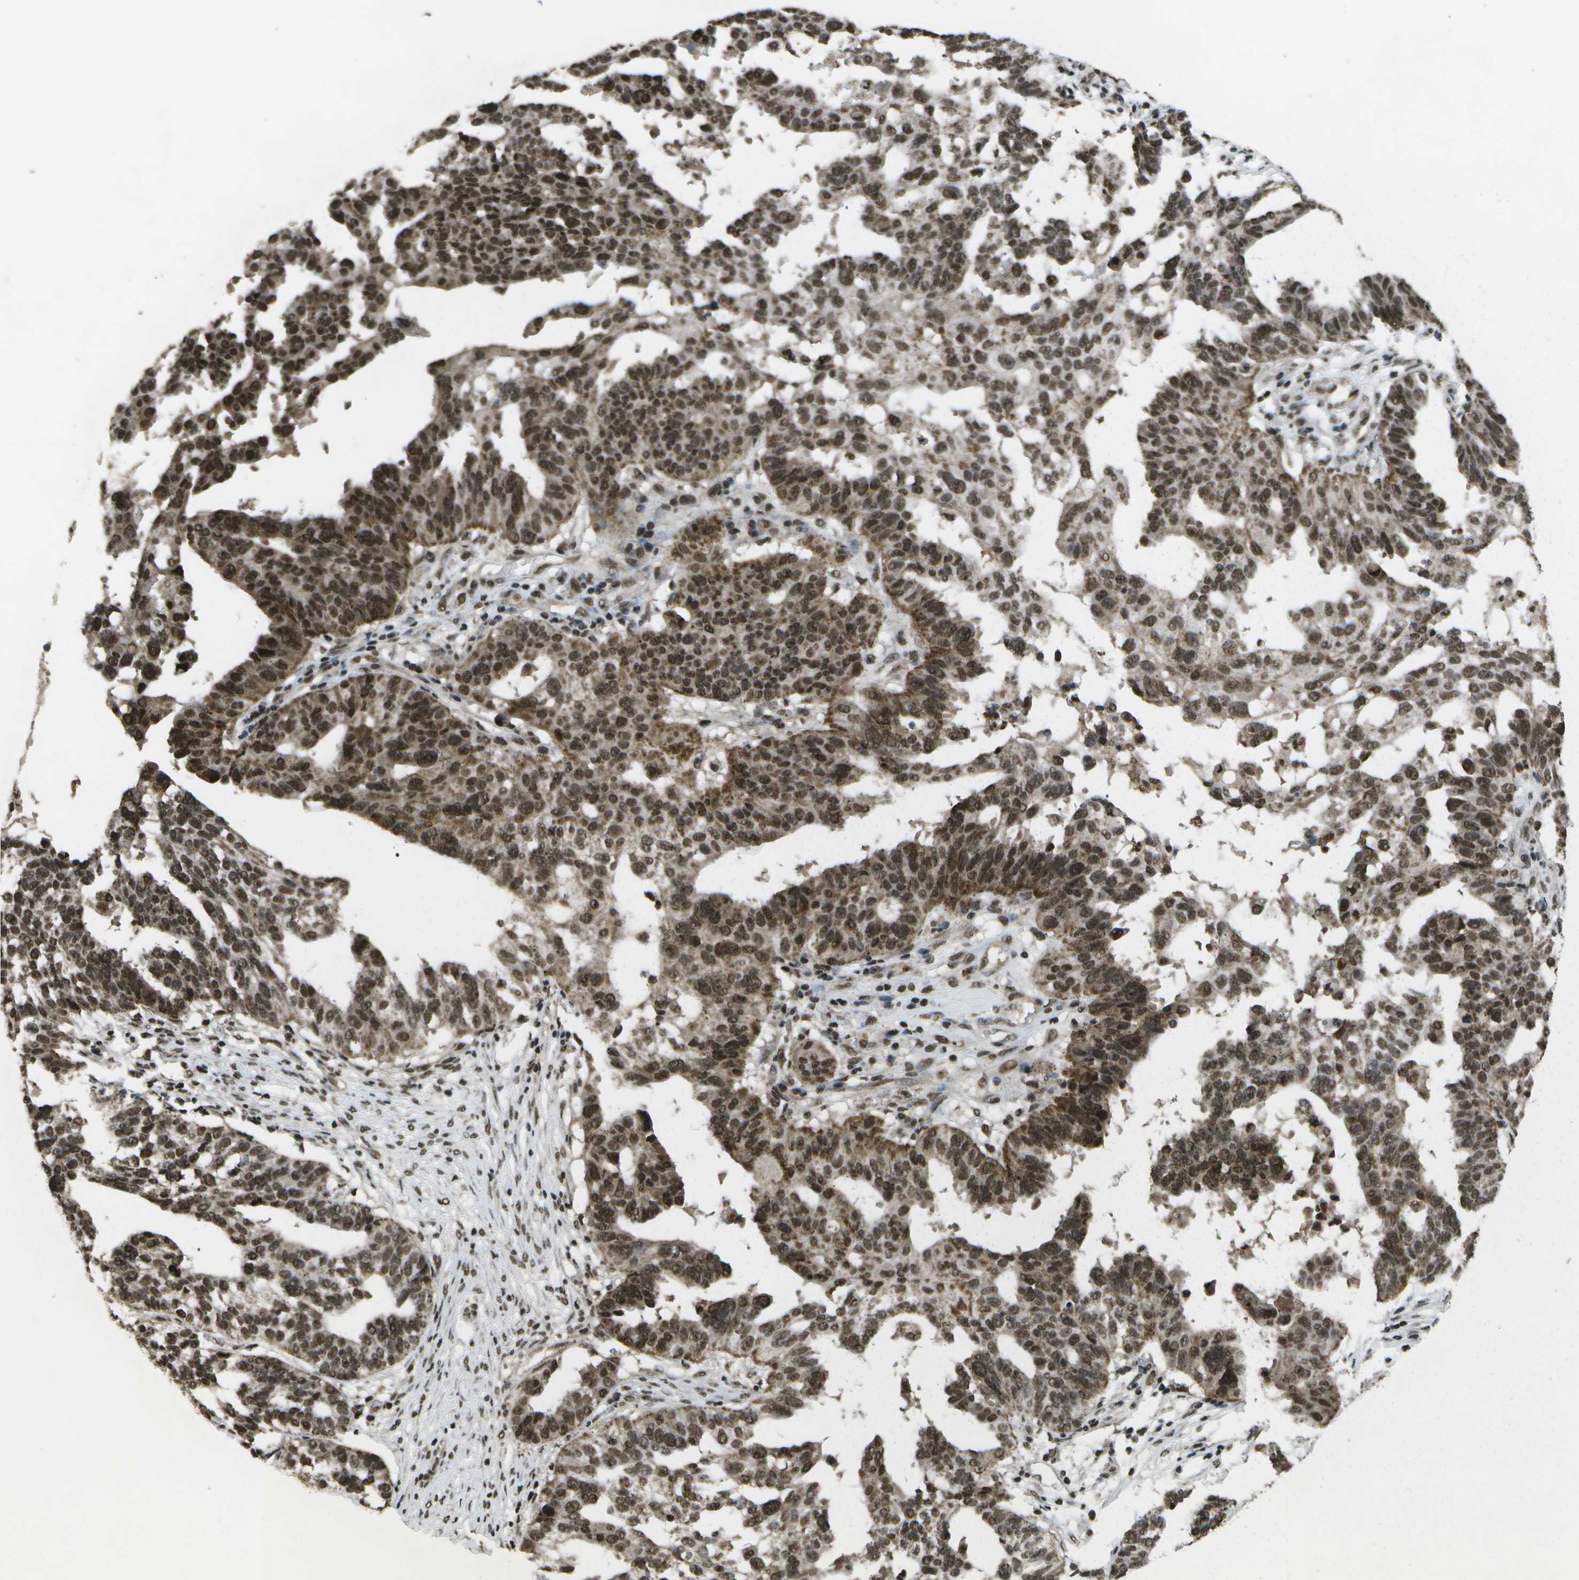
{"staining": {"intensity": "moderate", "quantity": ">75%", "location": "nuclear"}, "tissue": "ovarian cancer", "cell_type": "Tumor cells", "image_type": "cancer", "snomed": [{"axis": "morphology", "description": "Cystadenocarcinoma, serous, NOS"}, {"axis": "topography", "description": "Ovary"}], "caption": "This is a photomicrograph of immunohistochemistry staining of serous cystadenocarcinoma (ovarian), which shows moderate expression in the nuclear of tumor cells.", "gene": "SPEN", "patient": {"sex": "female", "age": 59}}